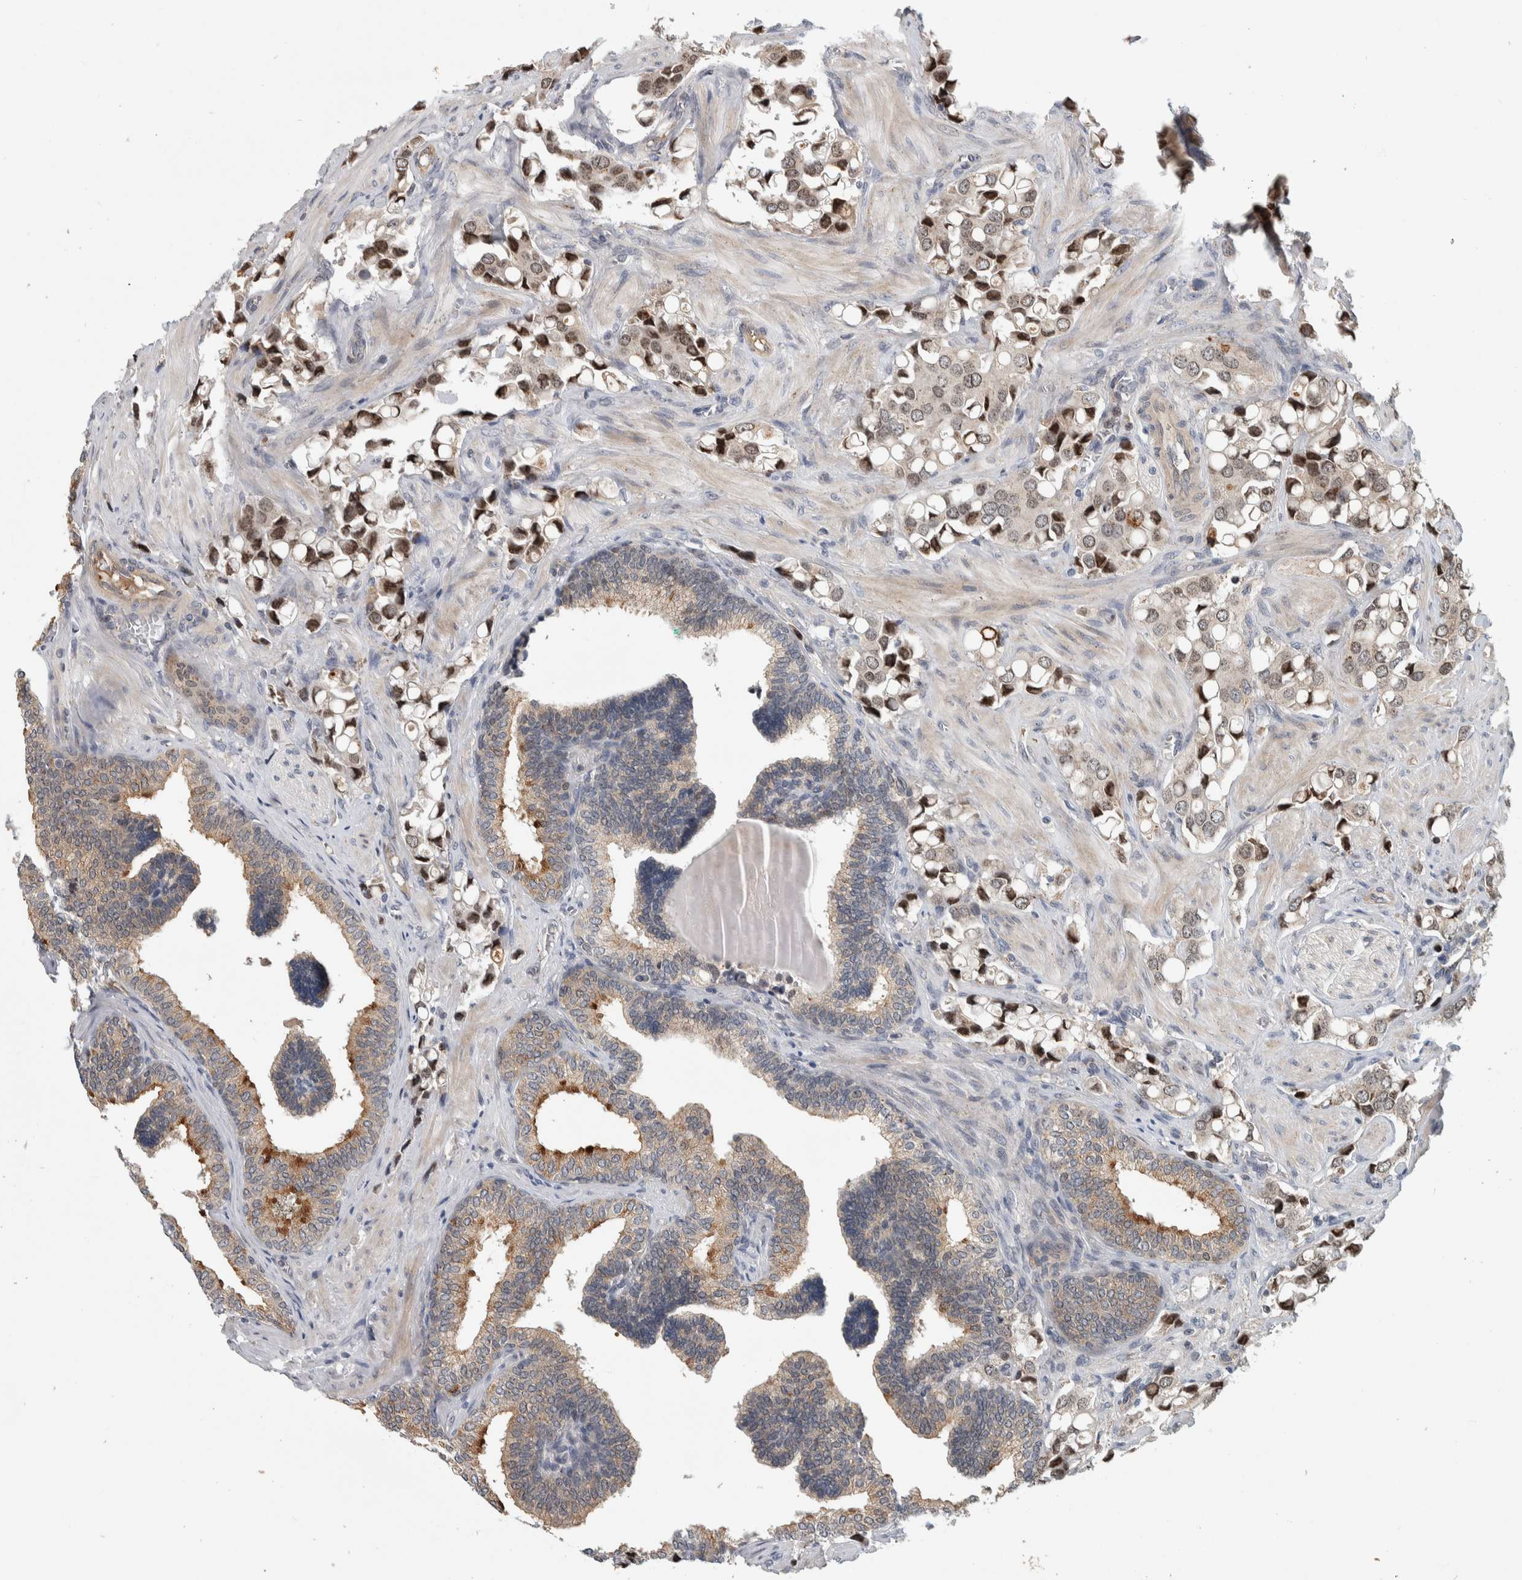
{"staining": {"intensity": "weak", "quantity": "25%-75%", "location": "cytoplasmic/membranous,nuclear"}, "tissue": "prostate cancer", "cell_type": "Tumor cells", "image_type": "cancer", "snomed": [{"axis": "morphology", "description": "Adenocarcinoma, High grade"}, {"axis": "topography", "description": "Prostate"}], "caption": "Immunohistochemical staining of prostate cancer (adenocarcinoma (high-grade)) demonstrates low levels of weak cytoplasmic/membranous and nuclear protein expression in about 25%-75% of tumor cells. Immunohistochemistry (ihc) stains the protein of interest in brown and the nuclei are stained blue.", "gene": "MSL1", "patient": {"sex": "male", "age": 52}}